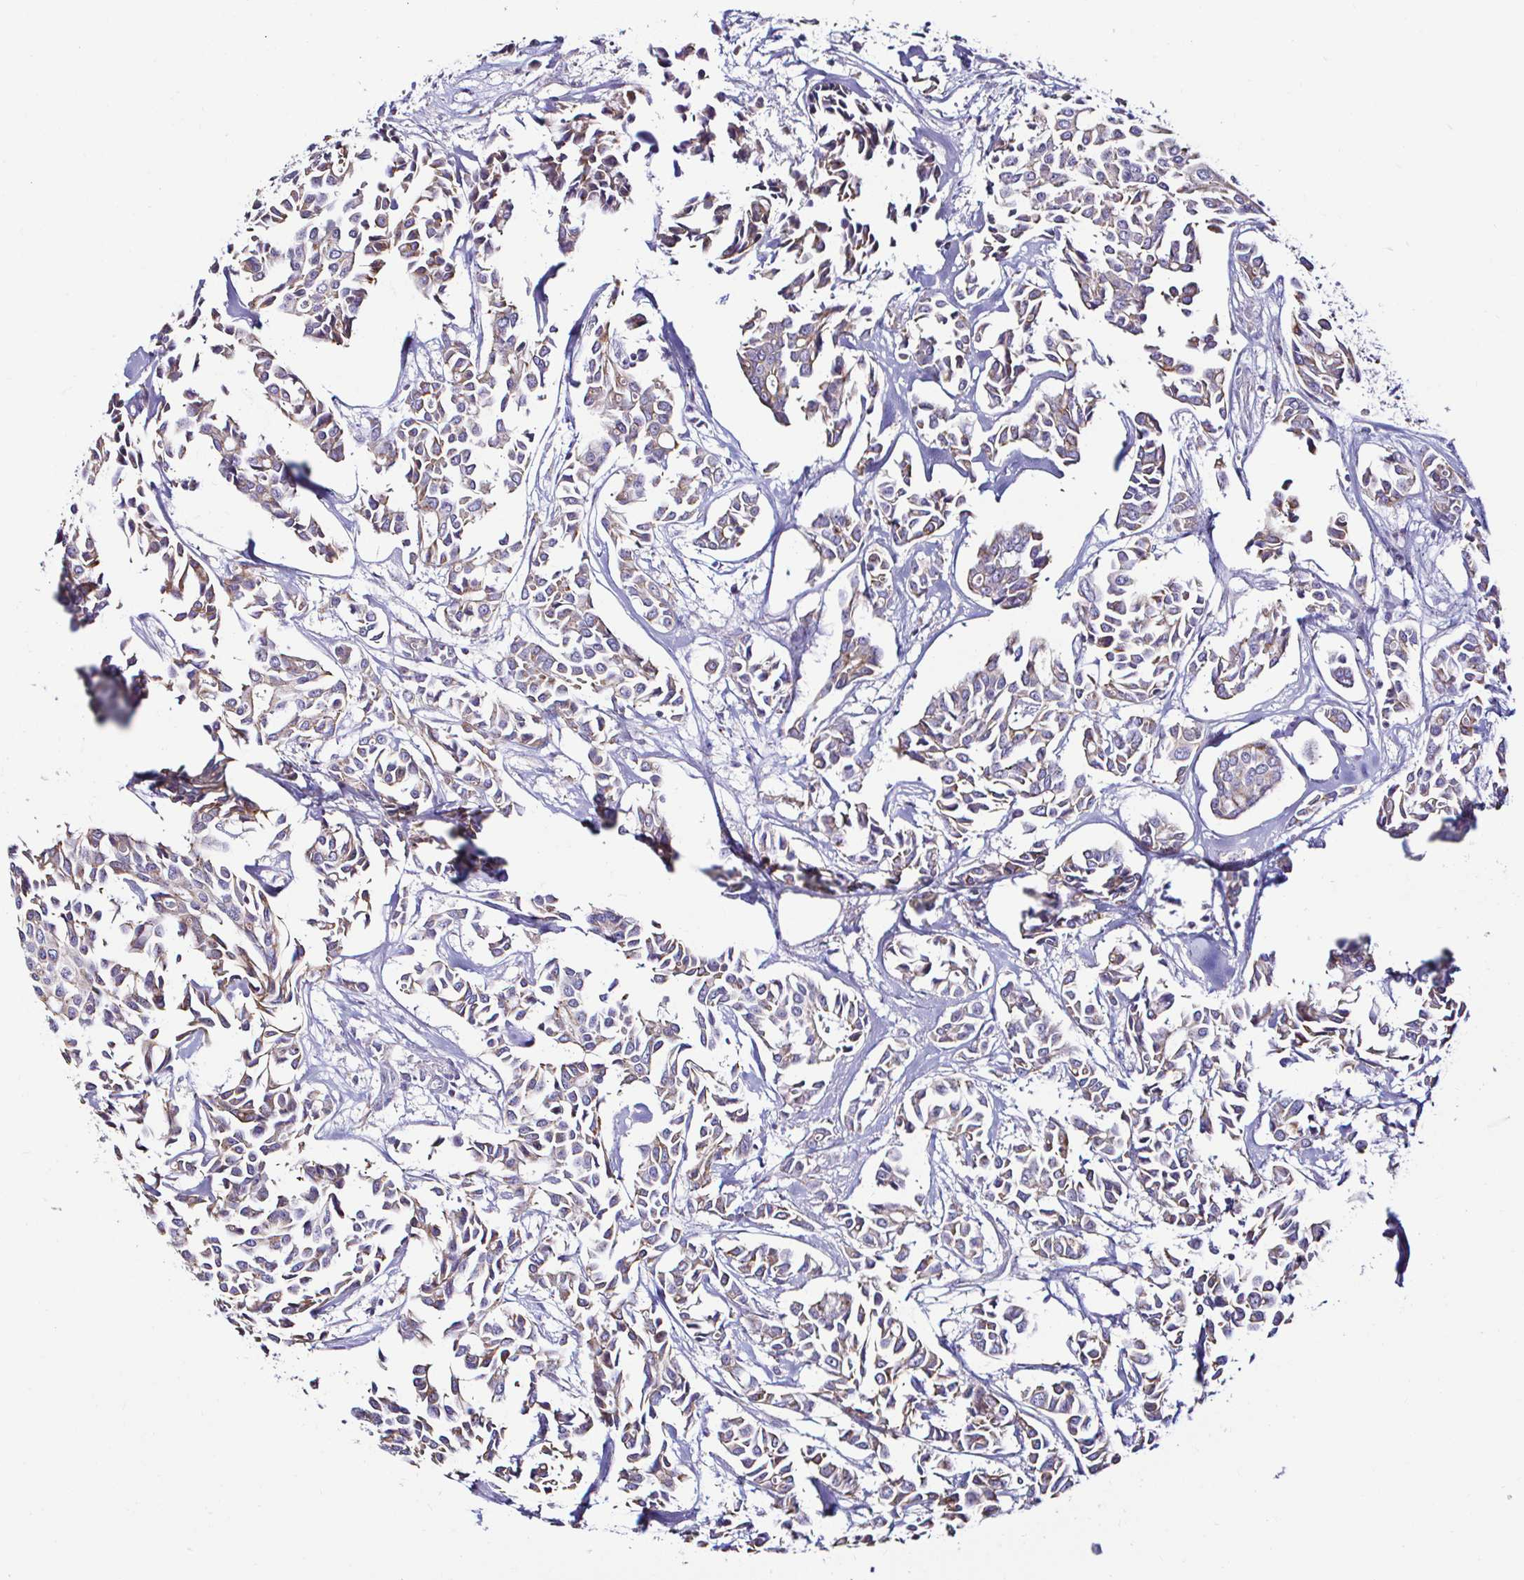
{"staining": {"intensity": "weak", "quantity": ">75%", "location": "cytoplasmic/membranous"}, "tissue": "breast cancer", "cell_type": "Tumor cells", "image_type": "cancer", "snomed": [{"axis": "morphology", "description": "Duct carcinoma"}, {"axis": "topography", "description": "Breast"}], "caption": "Invasive ductal carcinoma (breast) was stained to show a protein in brown. There is low levels of weak cytoplasmic/membranous positivity in about >75% of tumor cells.", "gene": "GALNS", "patient": {"sex": "female", "age": 54}}